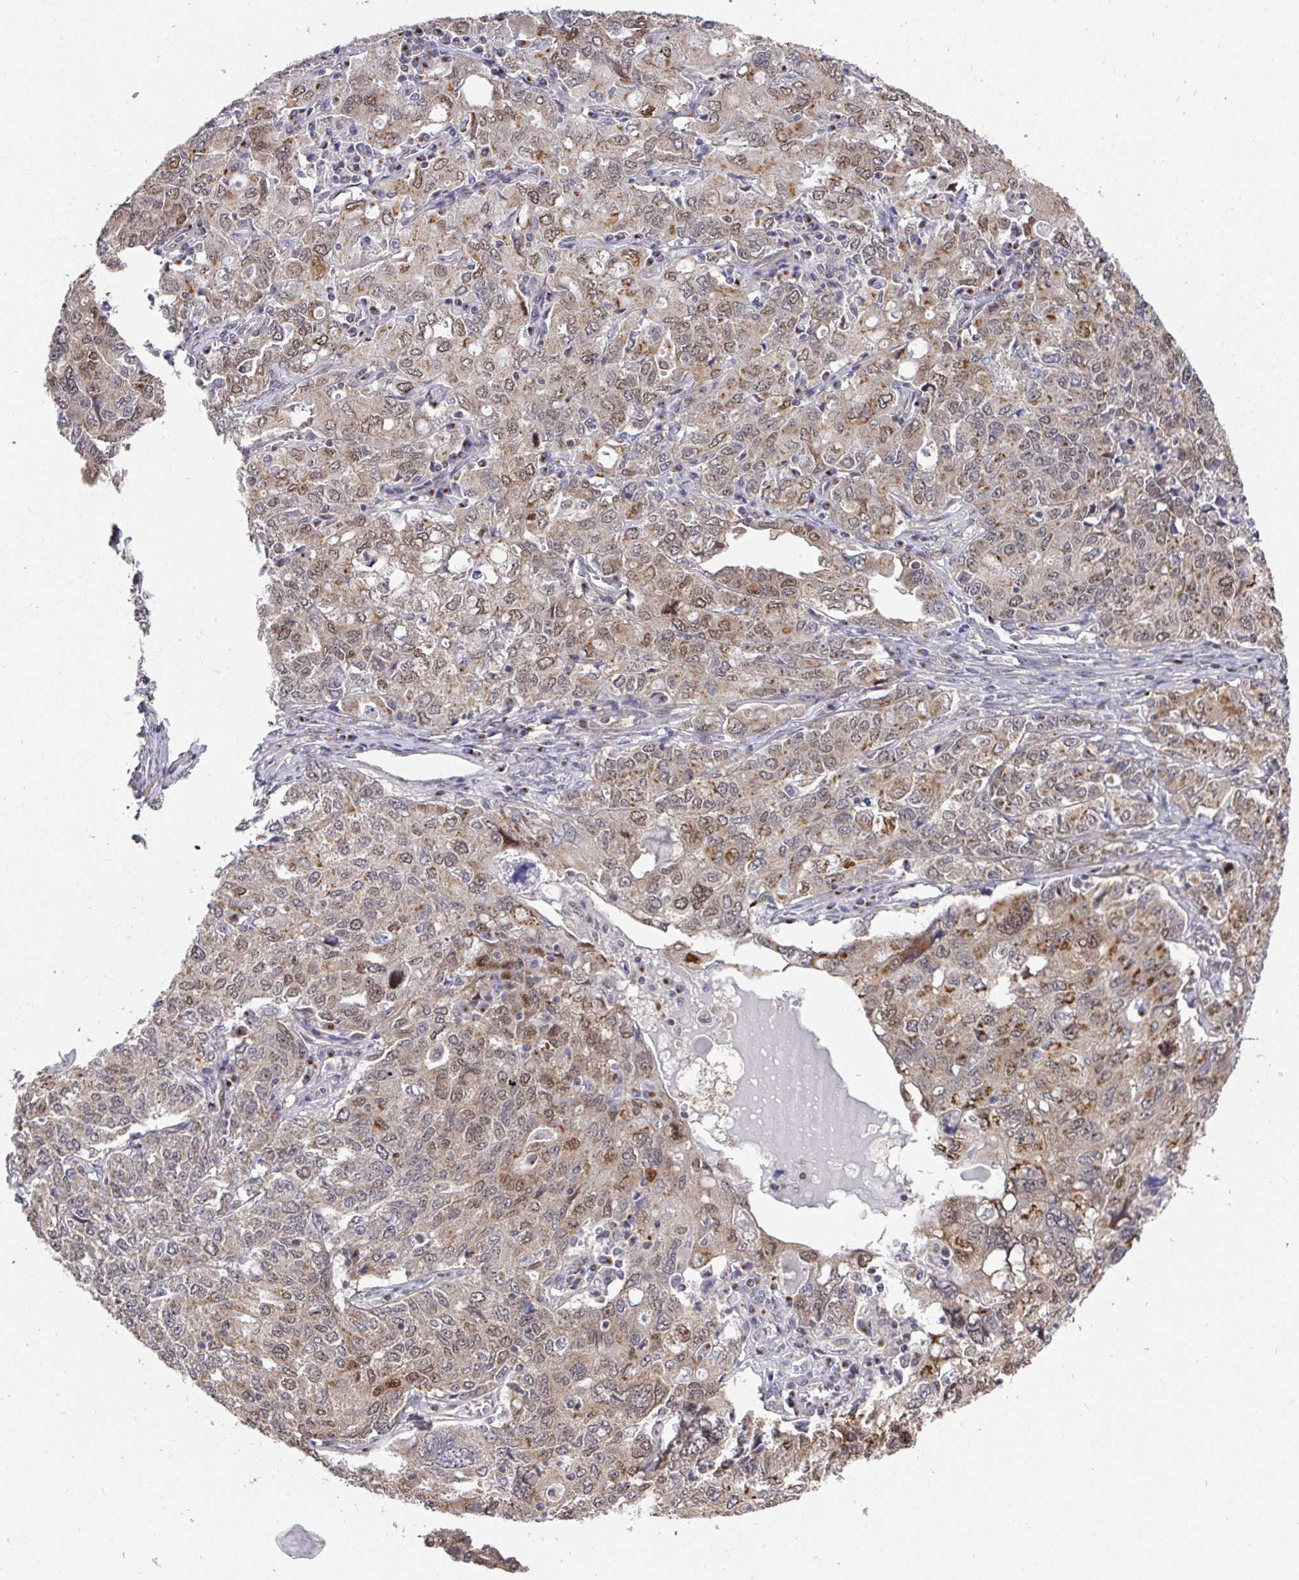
{"staining": {"intensity": "moderate", "quantity": "<25%", "location": "cytoplasmic/membranous,nuclear"}, "tissue": "ovarian cancer", "cell_type": "Tumor cells", "image_type": "cancer", "snomed": [{"axis": "morphology", "description": "Carcinoma, endometroid"}, {"axis": "topography", "description": "Ovary"}], "caption": "Immunohistochemical staining of human ovarian cancer exhibits low levels of moderate cytoplasmic/membranous and nuclear protein staining in approximately <25% of tumor cells.", "gene": "C18orf25", "patient": {"sex": "female", "age": 62}}